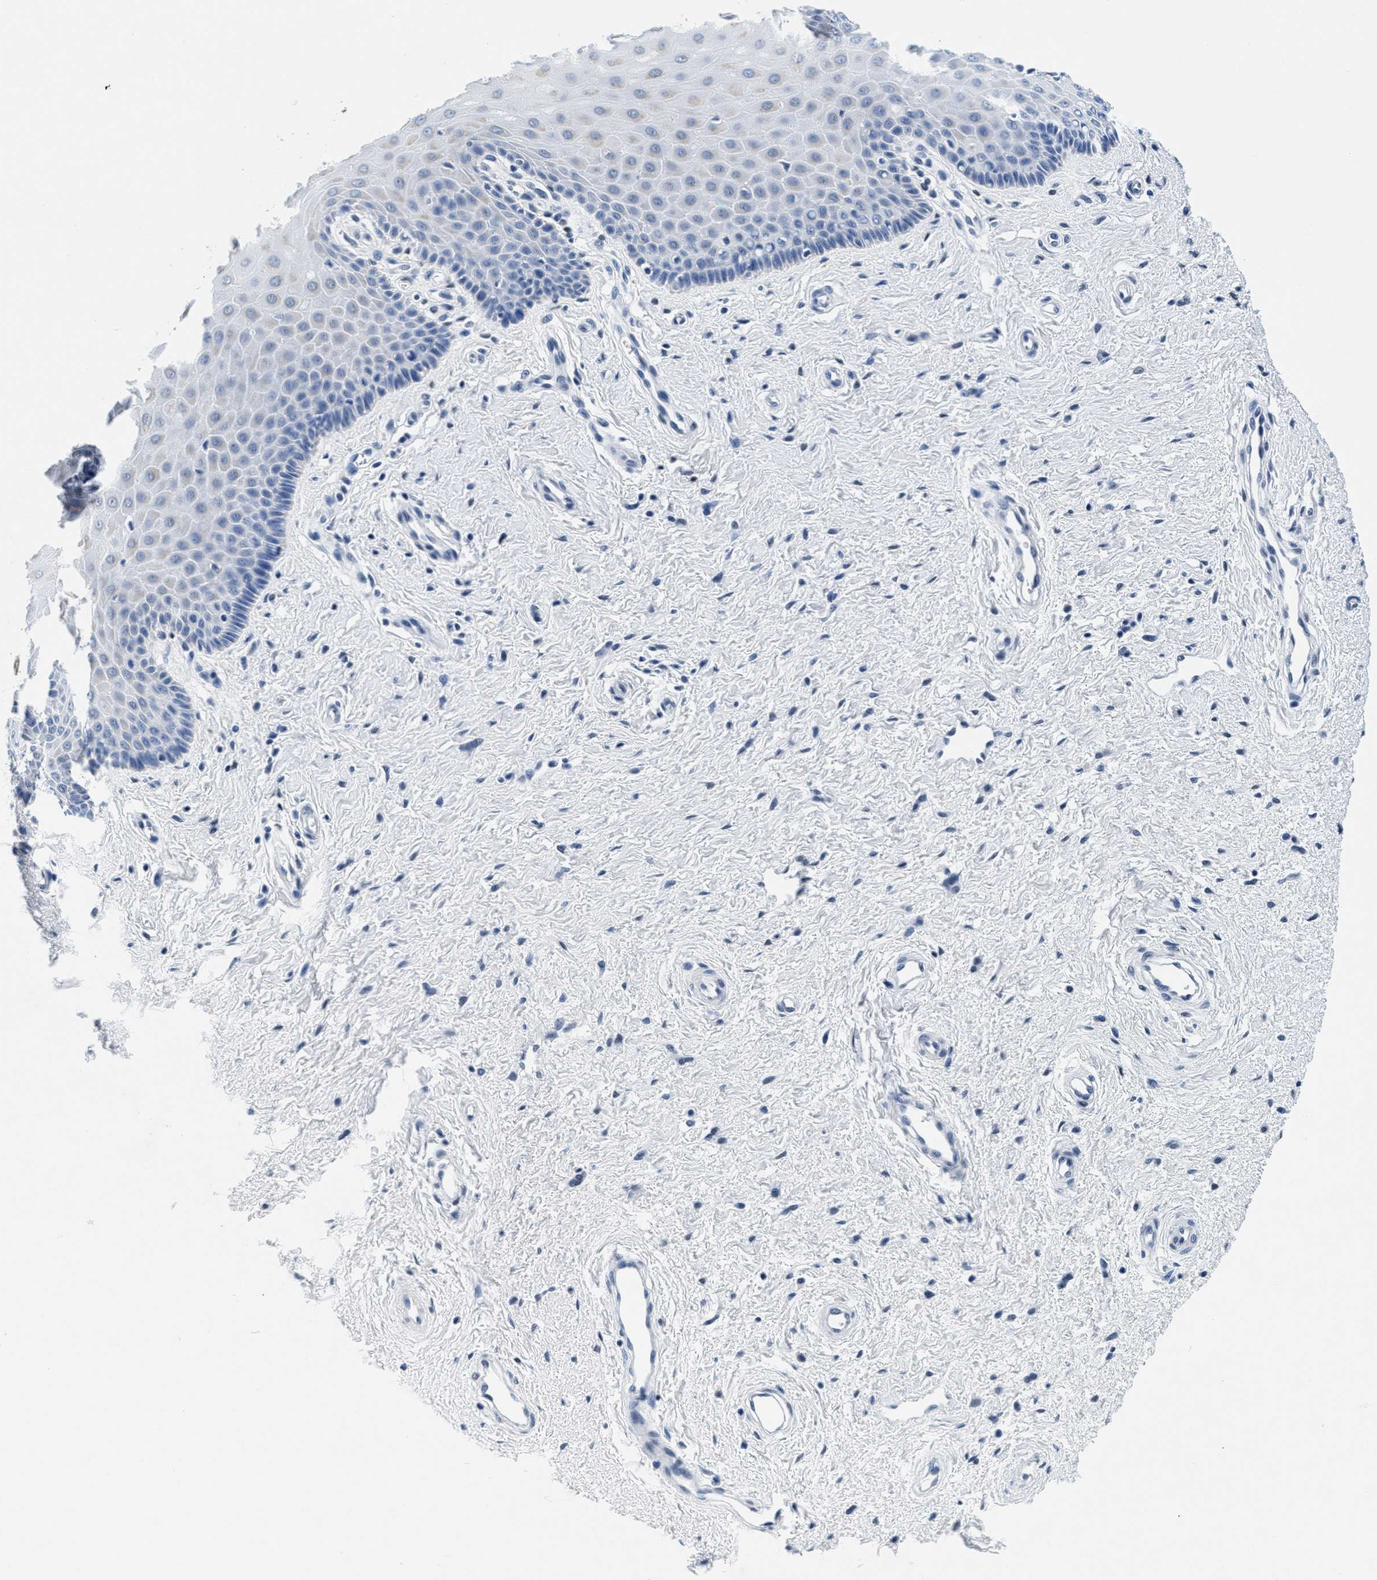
{"staining": {"intensity": "negative", "quantity": "none", "location": "none"}, "tissue": "cervix", "cell_type": "Squamous epithelial cells", "image_type": "normal", "snomed": [{"axis": "morphology", "description": "Normal tissue, NOS"}, {"axis": "topography", "description": "Cervix"}], "caption": "IHC micrograph of unremarkable cervix: human cervix stained with DAB (3,3'-diaminobenzidine) shows no significant protein expression in squamous epithelial cells. (DAB immunohistochemistry, high magnification).", "gene": "HS3ST2", "patient": {"sex": "female", "age": 55}}